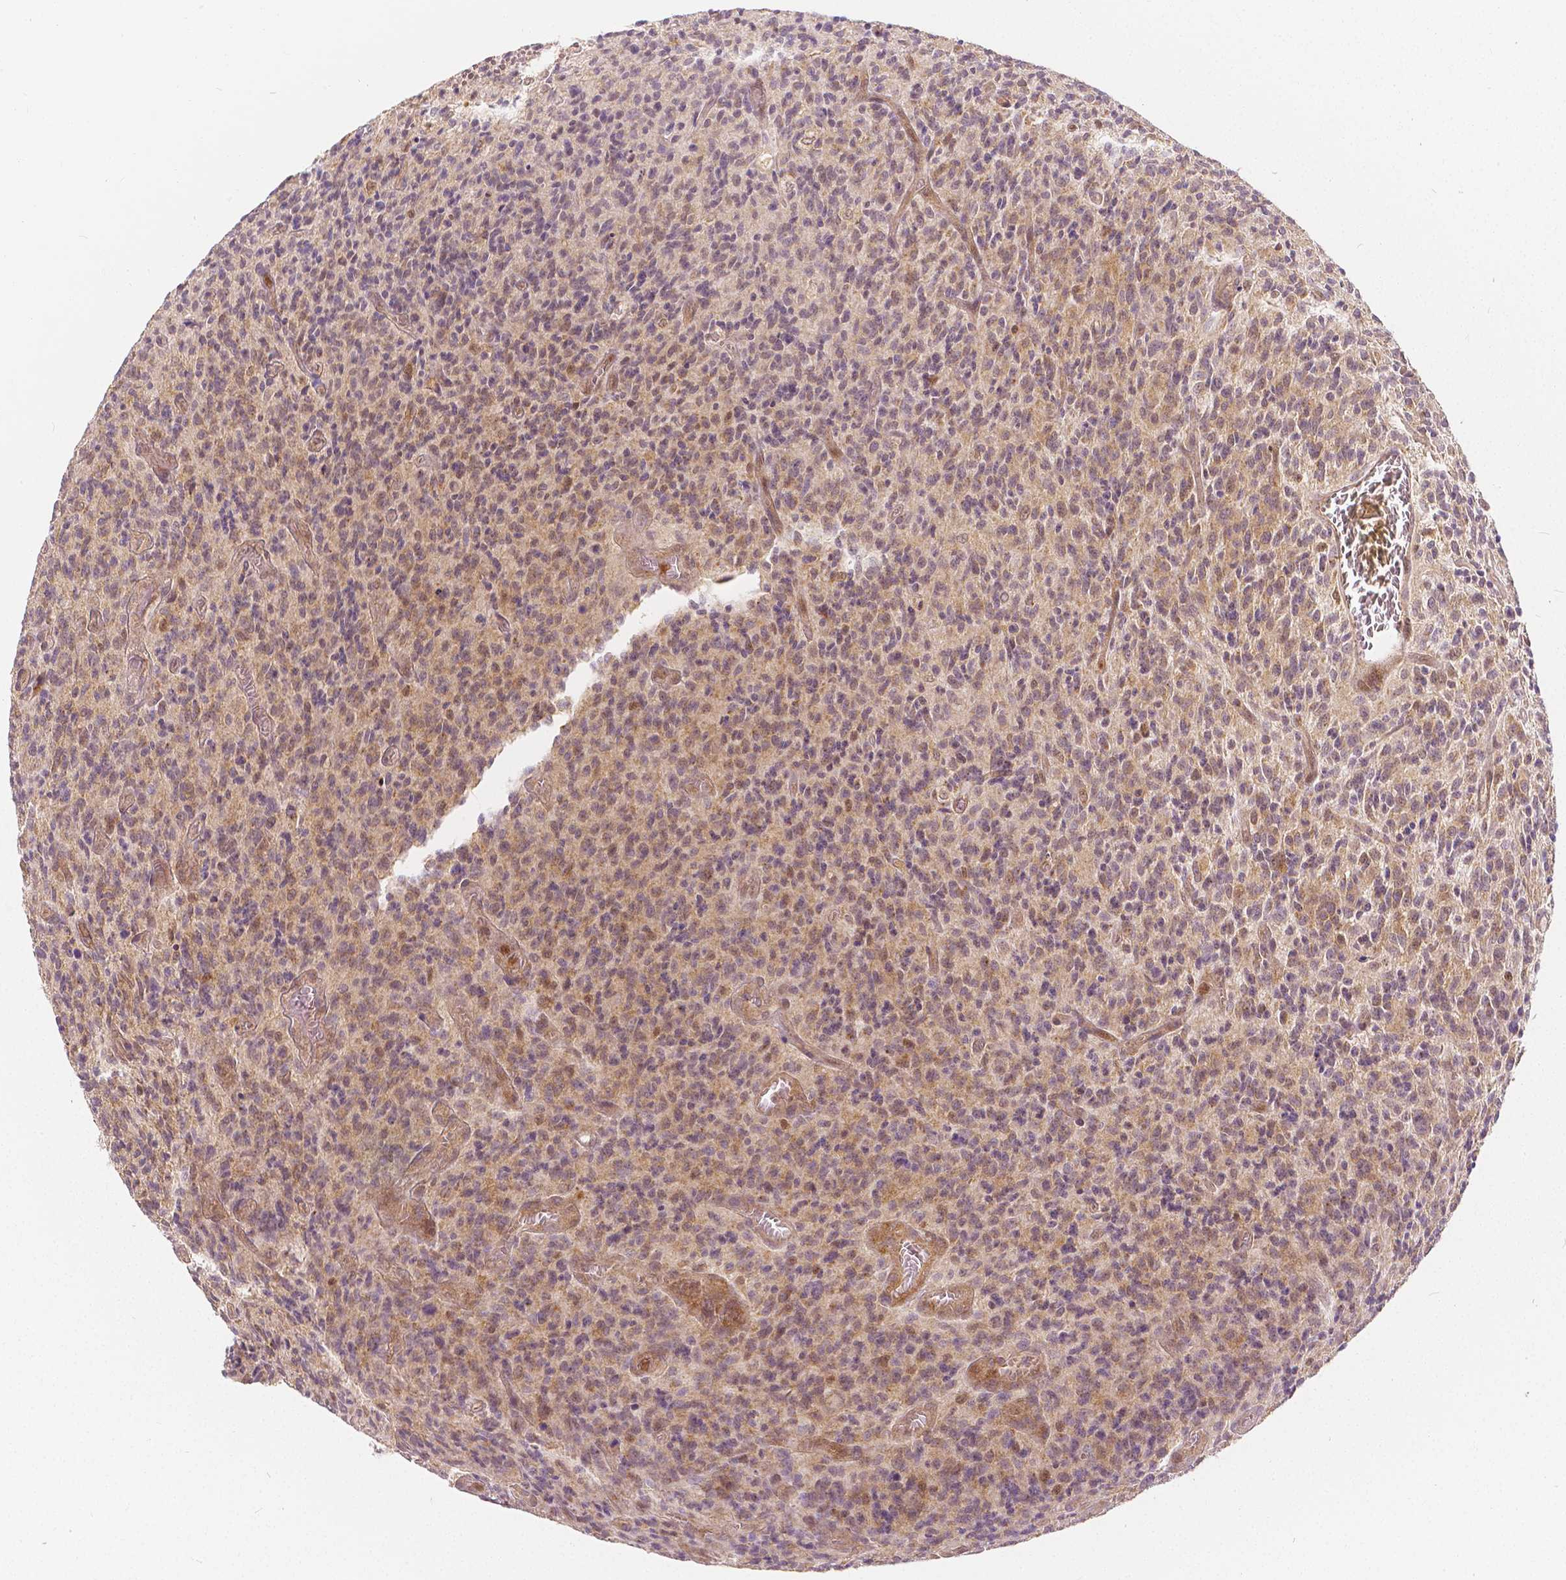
{"staining": {"intensity": "weak", "quantity": "25%-75%", "location": "cytoplasmic/membranous,nuclear"}, "tissue": "glioma", "cell_type": "Tumor cells", "image_type": "cancer", "snomed": [{"axis": "morphology", "description": "Glioma, malignant, High grade"}, {"axis": "topography", "description": "Brain"}], "caption": "Approximately 25%-75% of tumor cells in human malignant glioma (high-grade) display weak cytoplasmic/membranous and nuclear protein staining as visualized by brown immunohistochemical staining.", "gene": "NAPRT", "patient": {"sex": "male", "age": 76}}